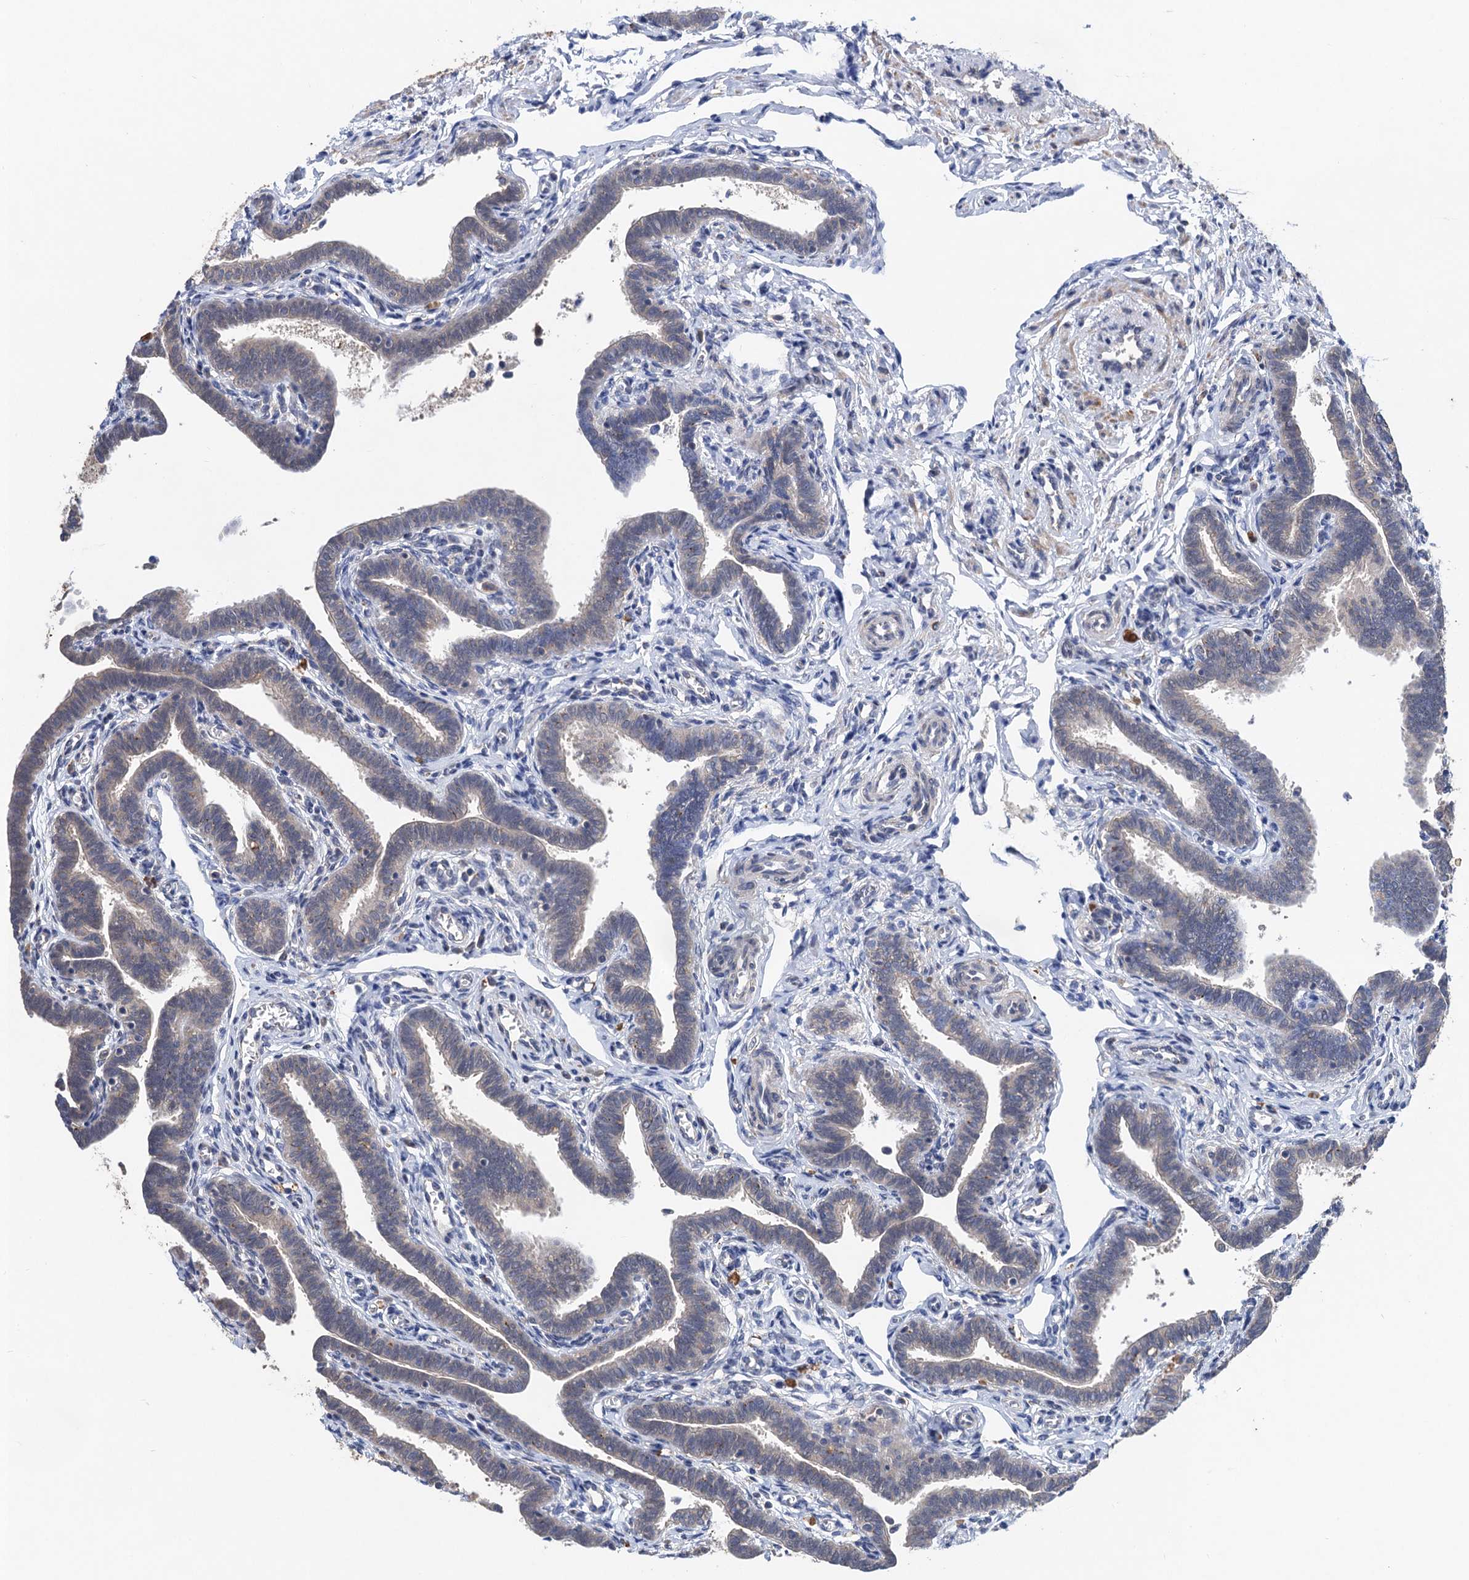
{"staining": {"intensity": "negative", "quantity": "none", "location": "none"}, "tissue": "fallopian tube", "cell_type": "Glandular cells", "image_type": "normal", "snomed": [{"axis": "morphology", "description": "Normal tissue, NOS"}, {"axis": "topography", "description": "Fallopian tube"}], "caption": "Immunohistochemistry (IHC) micrograph of benign fallopian tube stained for a protein (brown), which reveals no positivity in glandular cells.", "gene": "TMEM39B", "patient": {"sex": "female", "age": 36}}